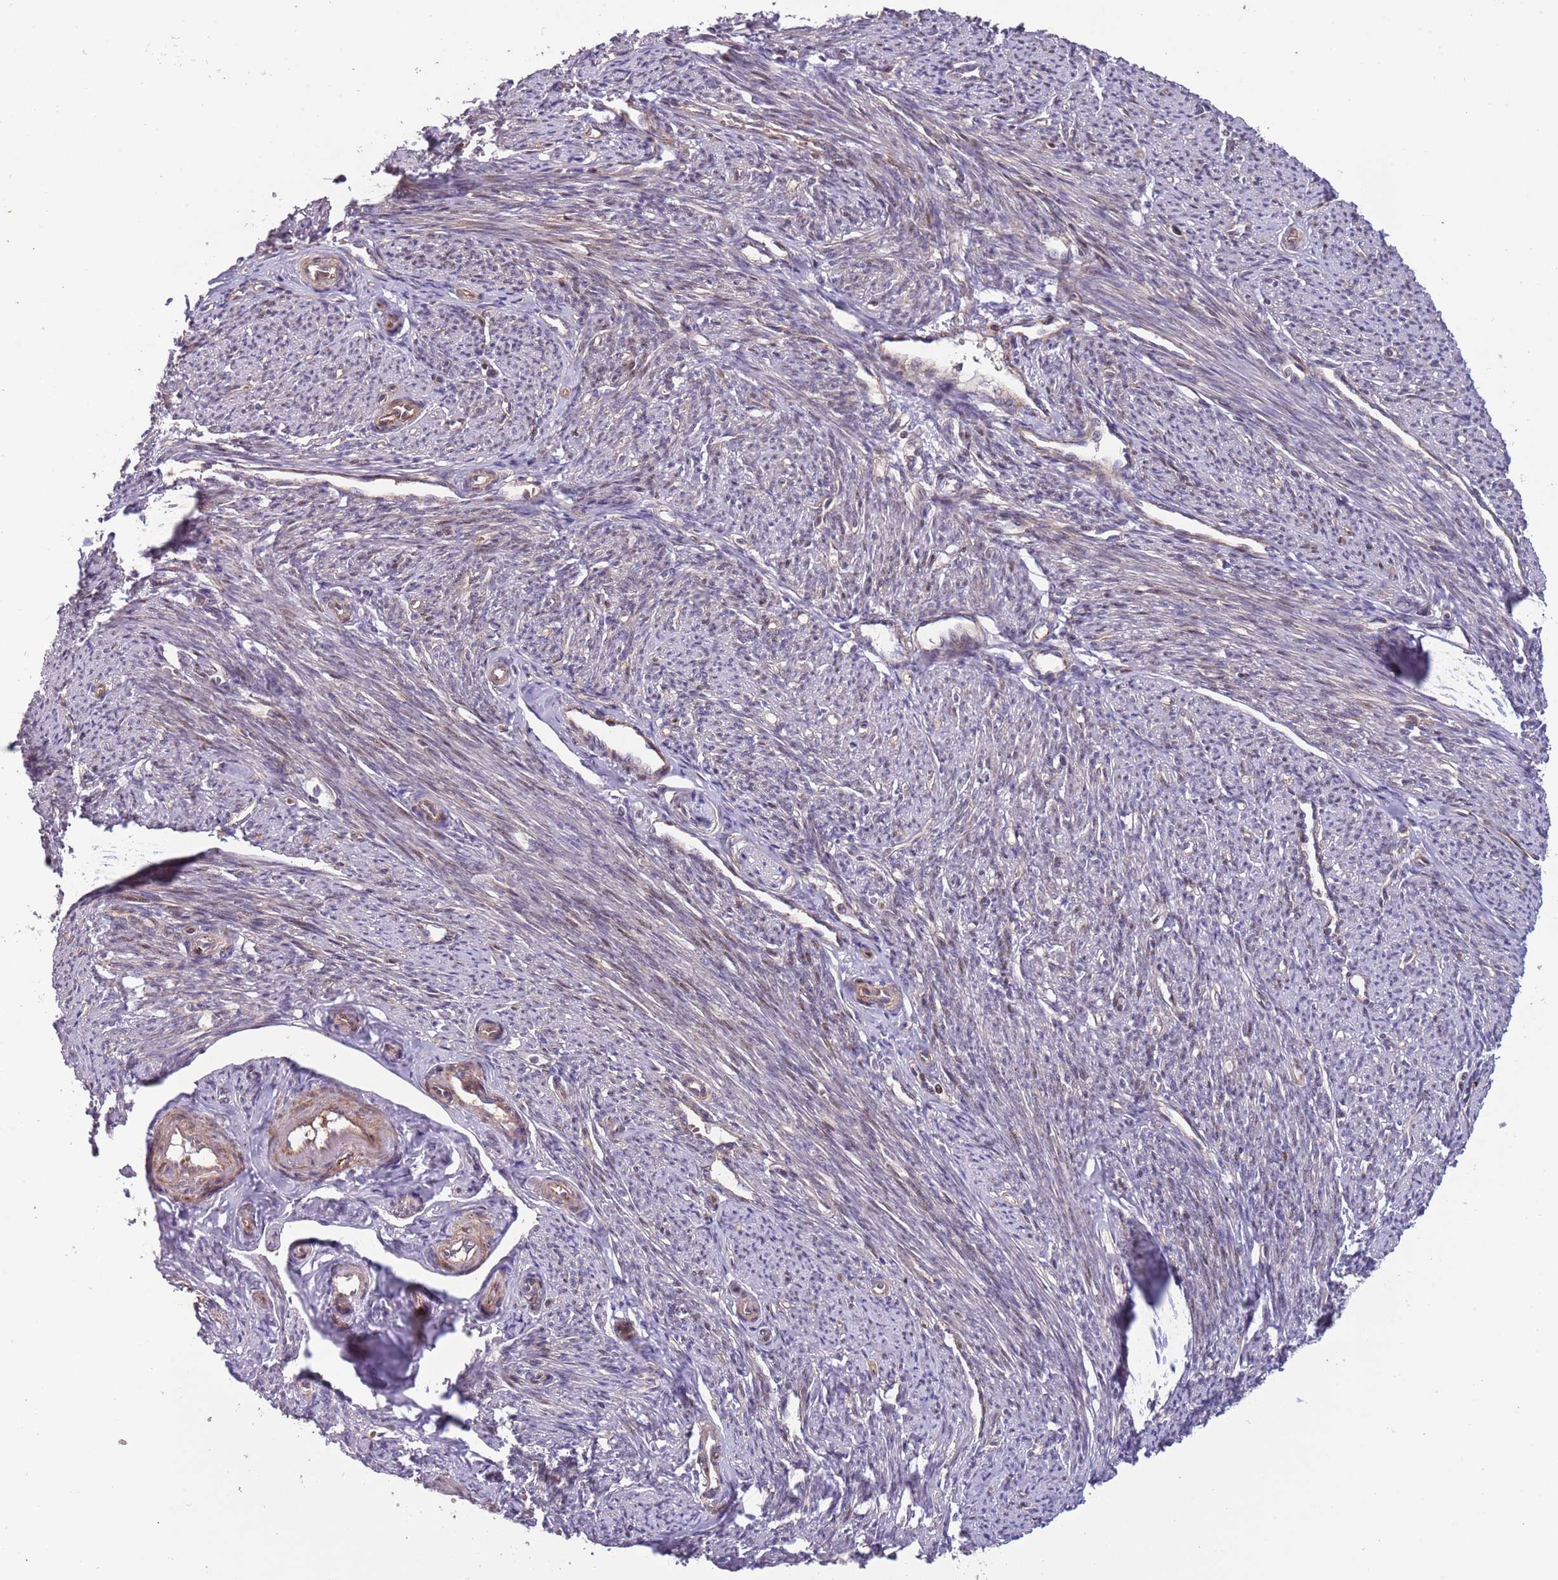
{"staining": {"intensity": "moderate", "quantity": "25%-75%", "location": "cytoplasmic/membranous"}, "tissue": "smooth muscle", "cell_type": "Smooth muscle cells", "image_type": "normal", "snomed": [{"axis": "morphology", "description": "Normal tissue, NOS"}, {"axis": "topography", "description": "Smooth muscle"}, {"axis": "topography", "description": "Uterus"}], "caption": "IHC of normal human smooth muscle reveals medium levels of moderate cytoplasmic/membranous positivity in about 25%-75% of smooth muscle cells. (Brightfield microscopy of DAB IHC at high magnification).", "gene": "ITGB6", "patient": {"sex": "female", "age": 59}}